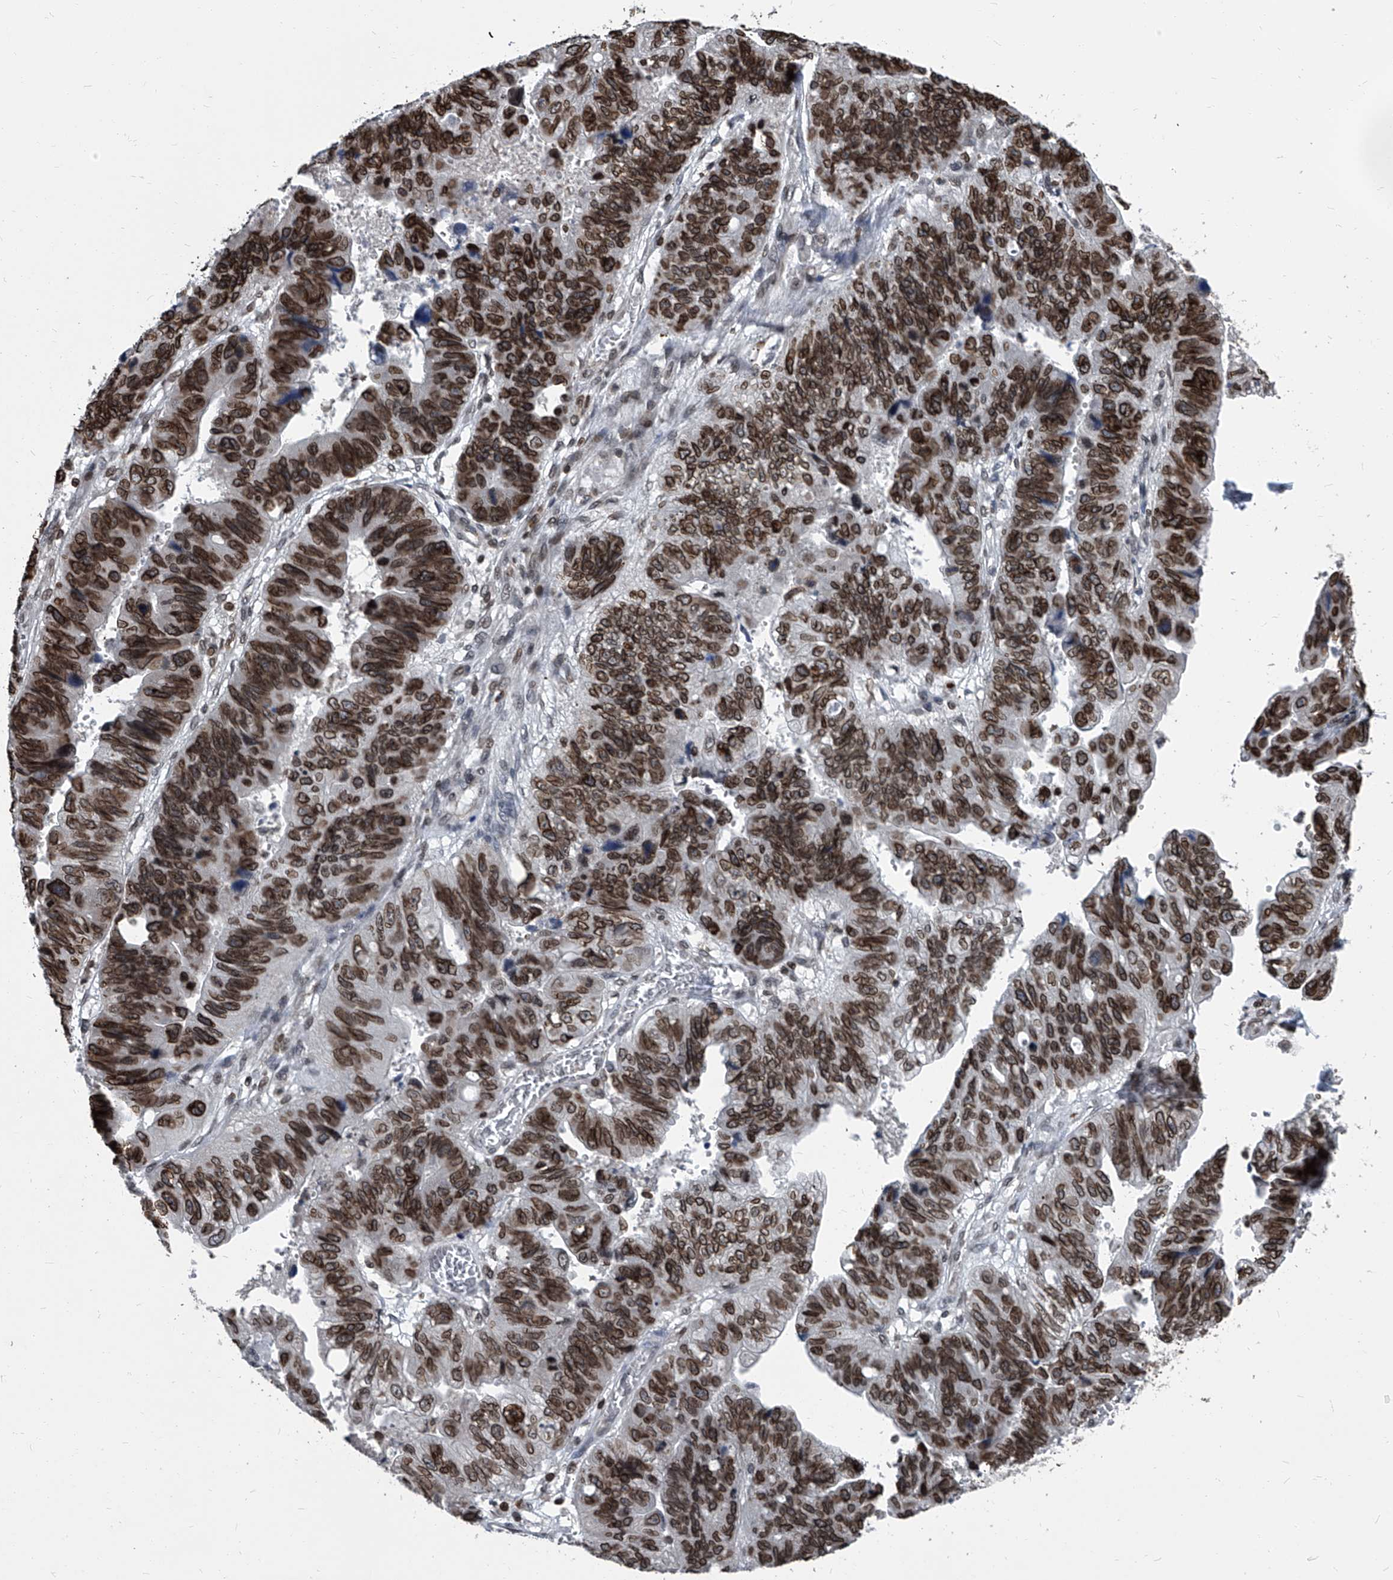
{"staining": {"intensity": "moderate", "quantity": ">75%", "location": "cytoplasmic/membranous,nuclear"}, "tissue": "stomach cancer", "cell_type": "Tumor cells", "image_type": "cancer", "snomed": [{"axis": "morphology", "description": "Adenocarcinoma, NOS"}, {"axis": "topography", "description": "Stomach"}], "caption": "Human stomach adenocarcinoma stained with a protein marker demonstrates moderate staining in tumor cells.", "gene": "PHF20", "patient": {"sex": "male", "age": 59}}